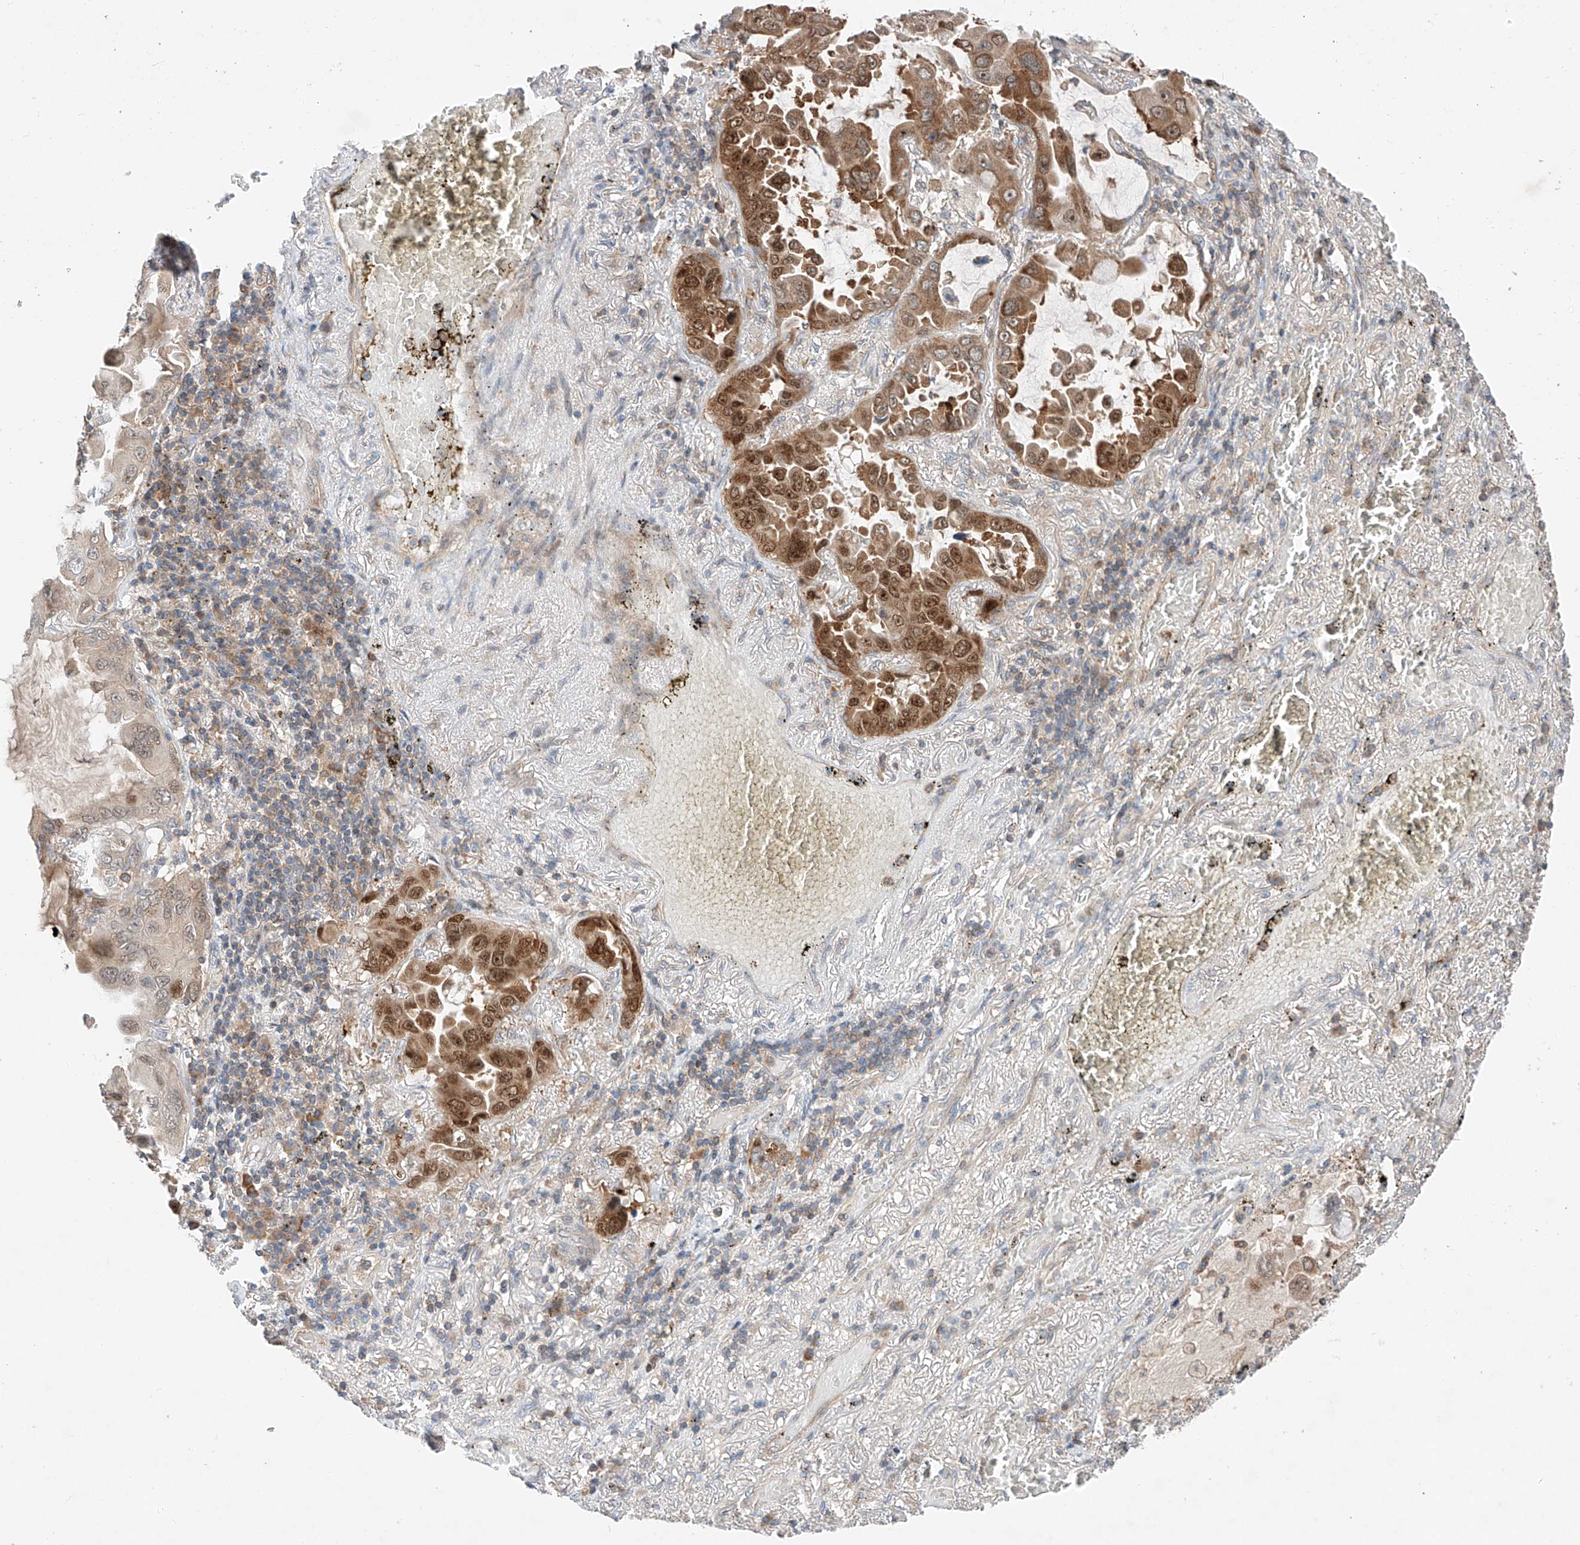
{"staining": {"intensity": "strong", "quantity": "25%-75%", "location": "cytoplasmic/membranous,nuclear"}, "tissue": "lung cancer", "cell_type": "Tumor cells", "image_type": "cancer", "snomed": [{"axis": "morphology", "description": "Adenocarcinoma, NOS"}, {"axis": "topography", "description": "Lung"}], "caption": "The photomicrograph exhibits staining of lung cancer, revealing strong cytoplasmic/membranous and nuclear protein positivity (brown color) within tumor cells.", "gene": "RUSC1", "patient": {"sex": "male", "age": 64}}